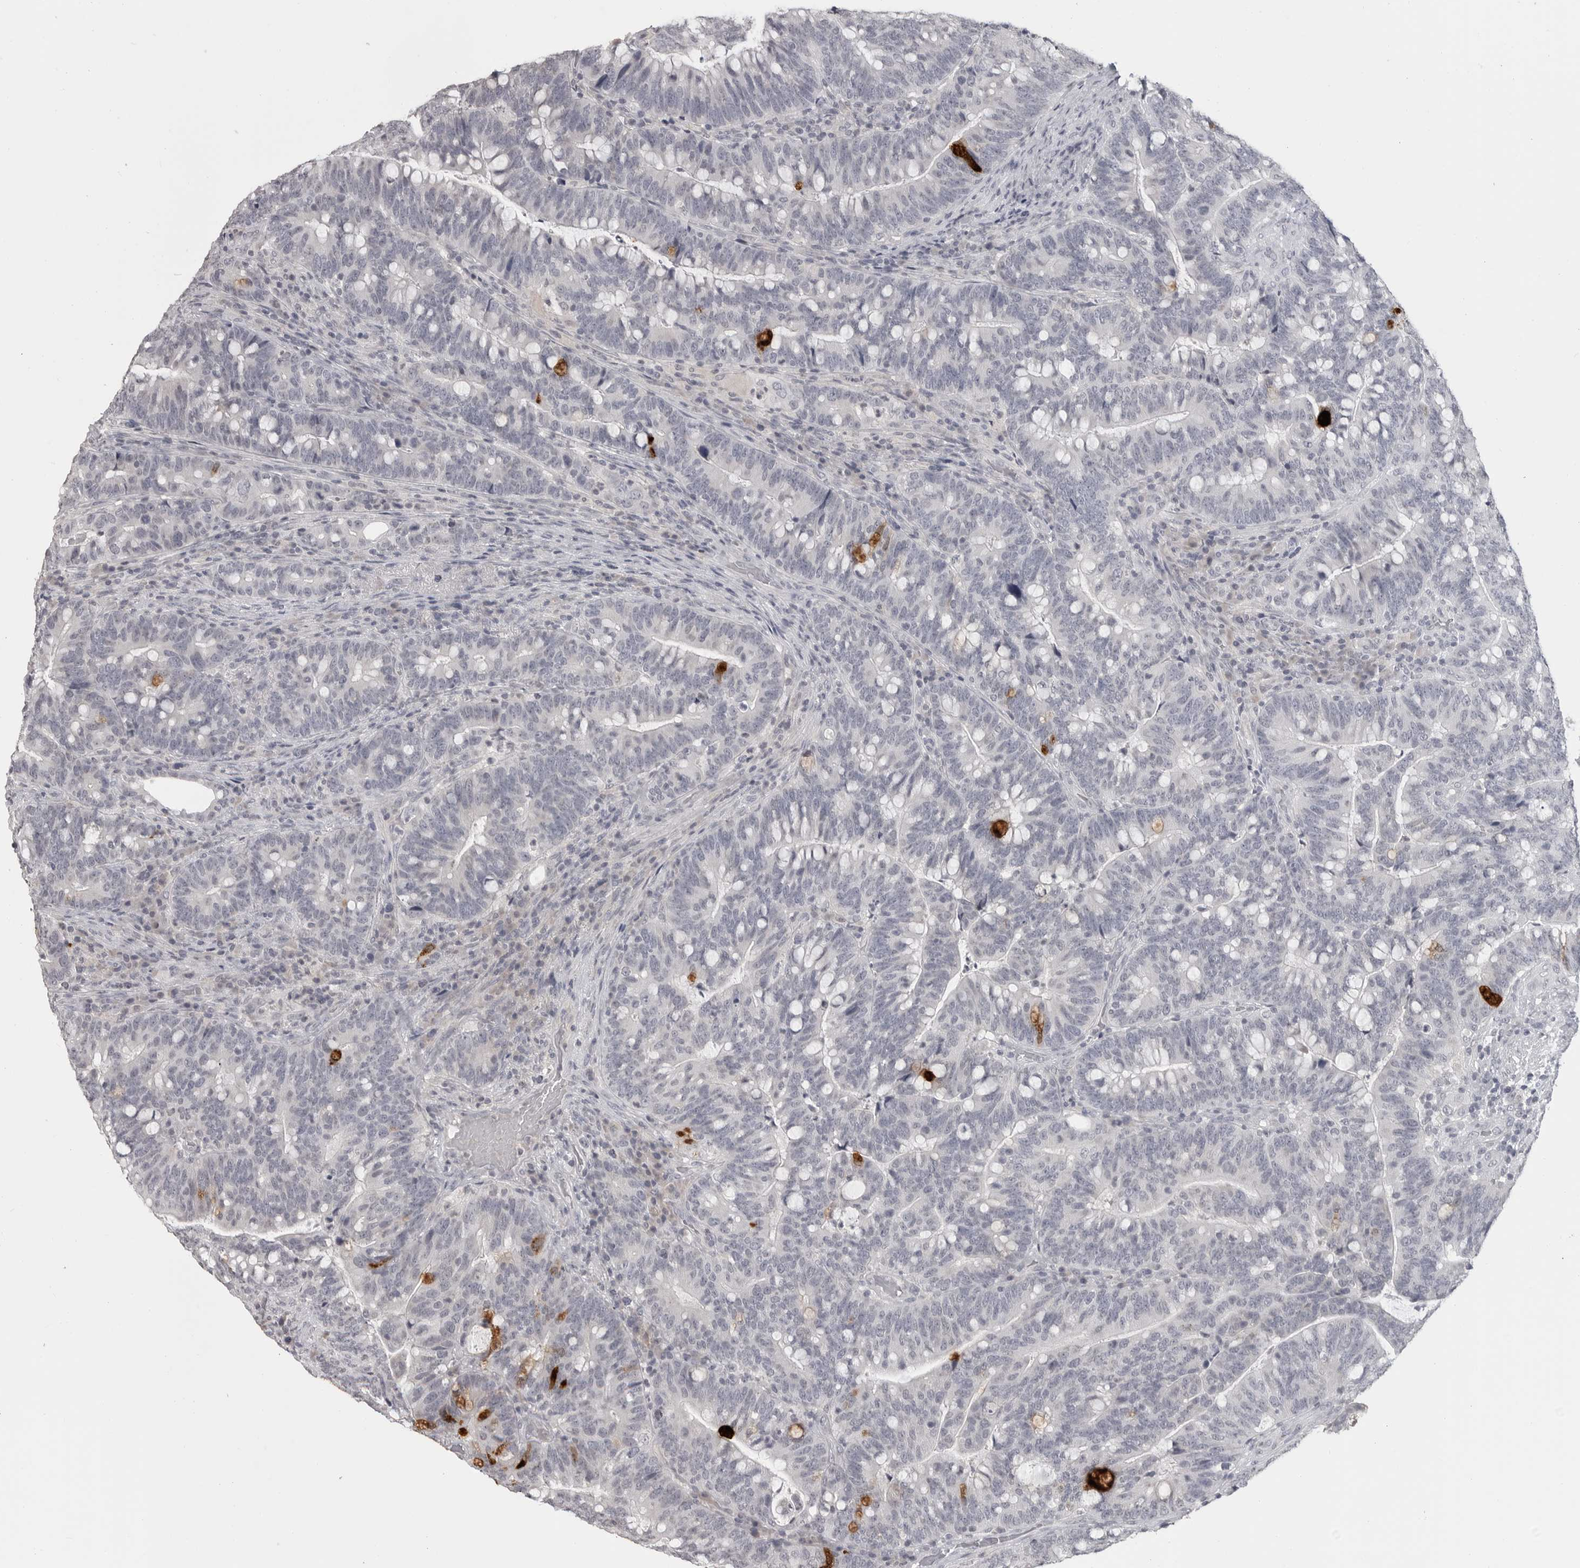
{"staining": {"intensity": "strong", "quantity": "<25%", "location": "cytoplasmic/membranous"}, "tissue": "colorectal cancer", "cell_type": "Tumor cells", "image_type": "cancer", "snomed": [{"axis": "morphology", "description": "Adenocarcinoma, NOS"}, {"axis": "topography", "description": "Colon"}], "caption": "Colorectal cancer stained for a protein (brown) demonstrates strong cytoplasmic/membranous positive expression in approximately <25% of tumor cells.", "gene": "PRSS1", "patient": {"sex": "female", "age": 66}}